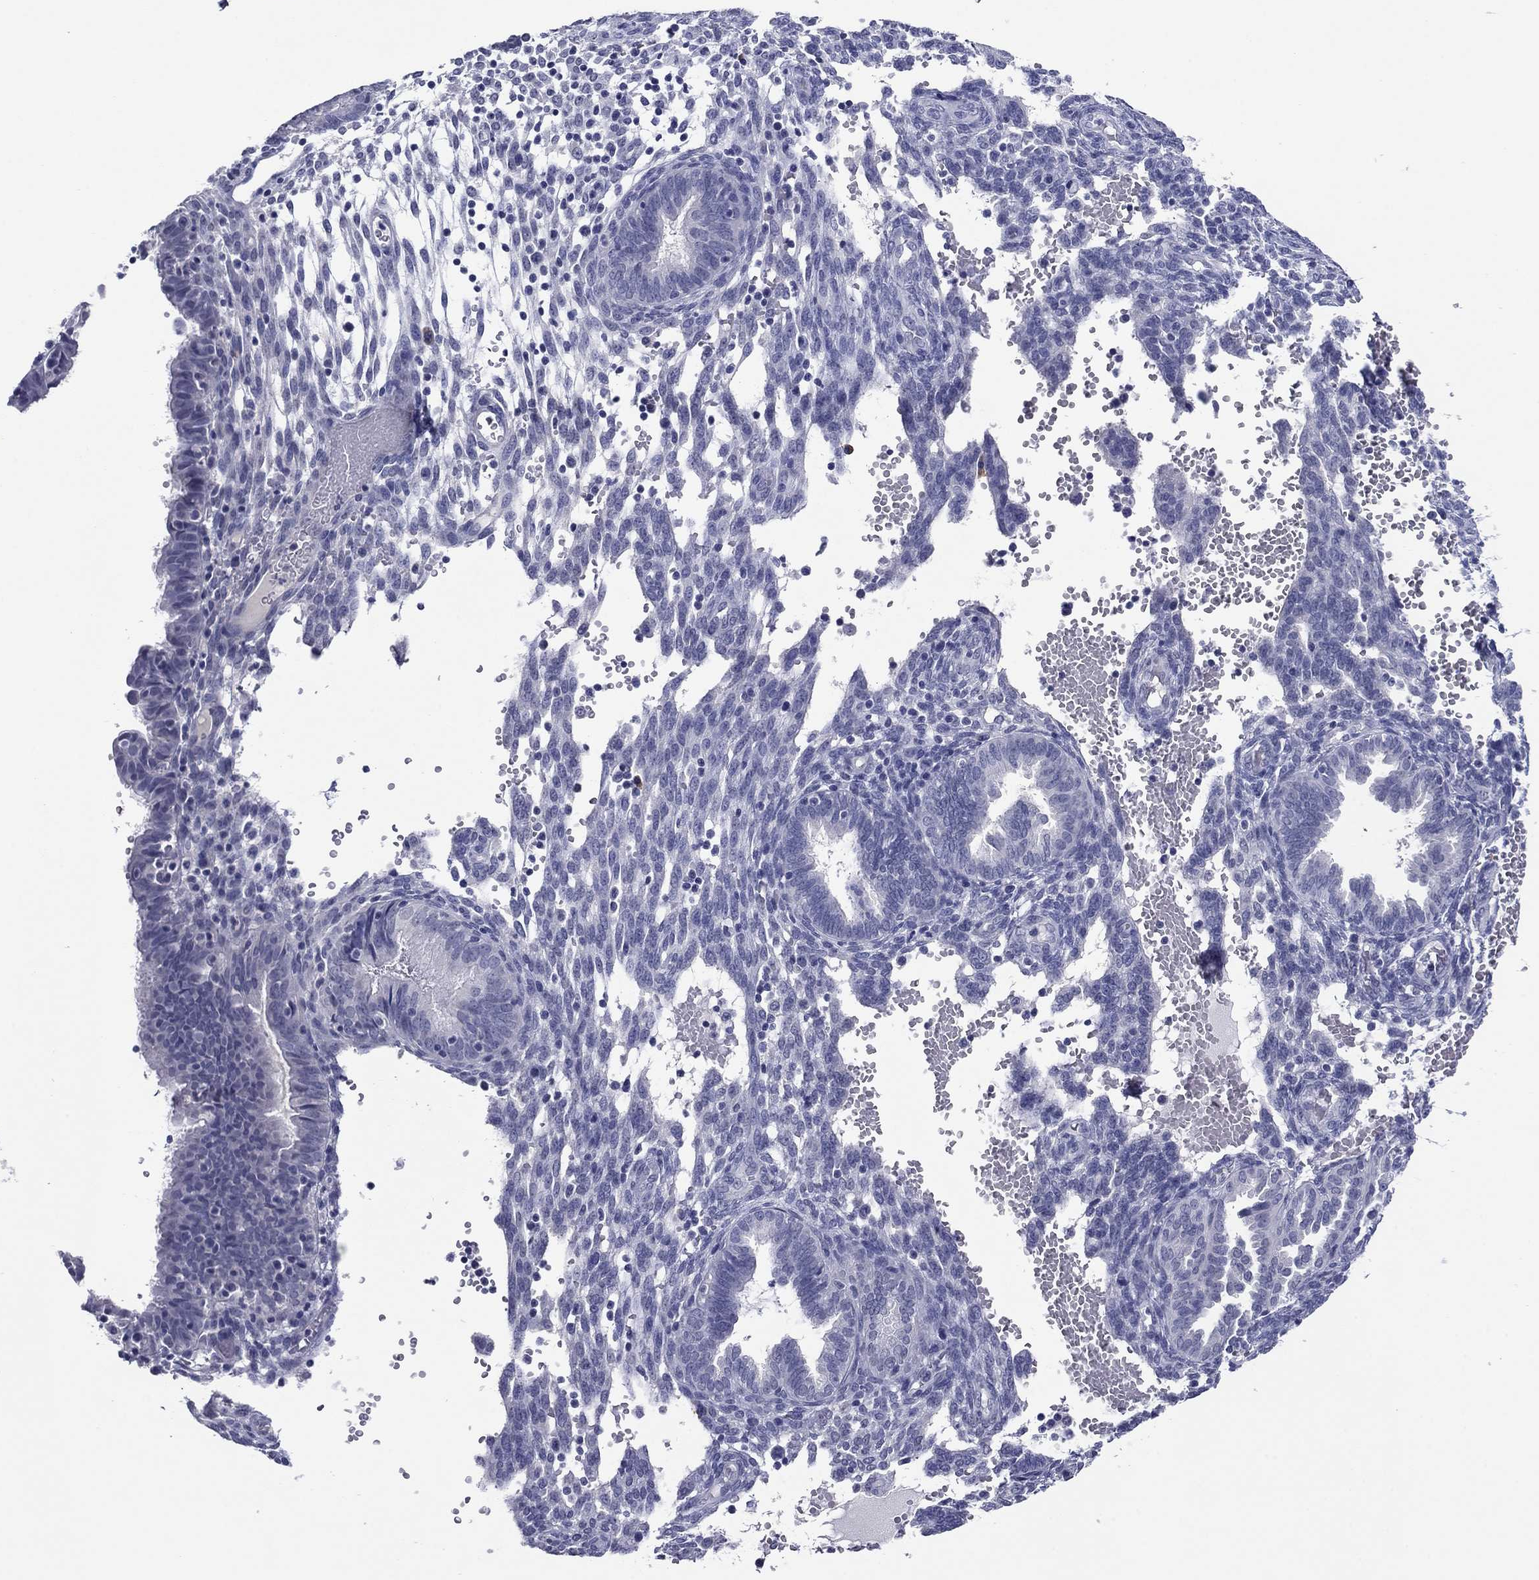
{"staining": {"intensity": "negative", "quantity": "none", "location": "none"}, "tissue": "endometrium", "cell_type": "Cells in endometrial stroma", "image_type": "normal", "snomed": [{"axis": "morphology", "description": "Normal tissue, NOS"}, {"axis": "topography", "description": "Endometrium"}], "caption": "DAB immunohistochemical staining of unremarkable human endometrium demonstrates no significant staining in cells in endometrial stroma.", "gene": "HAO1", "patient": {"sex": "female", "age": 42}}